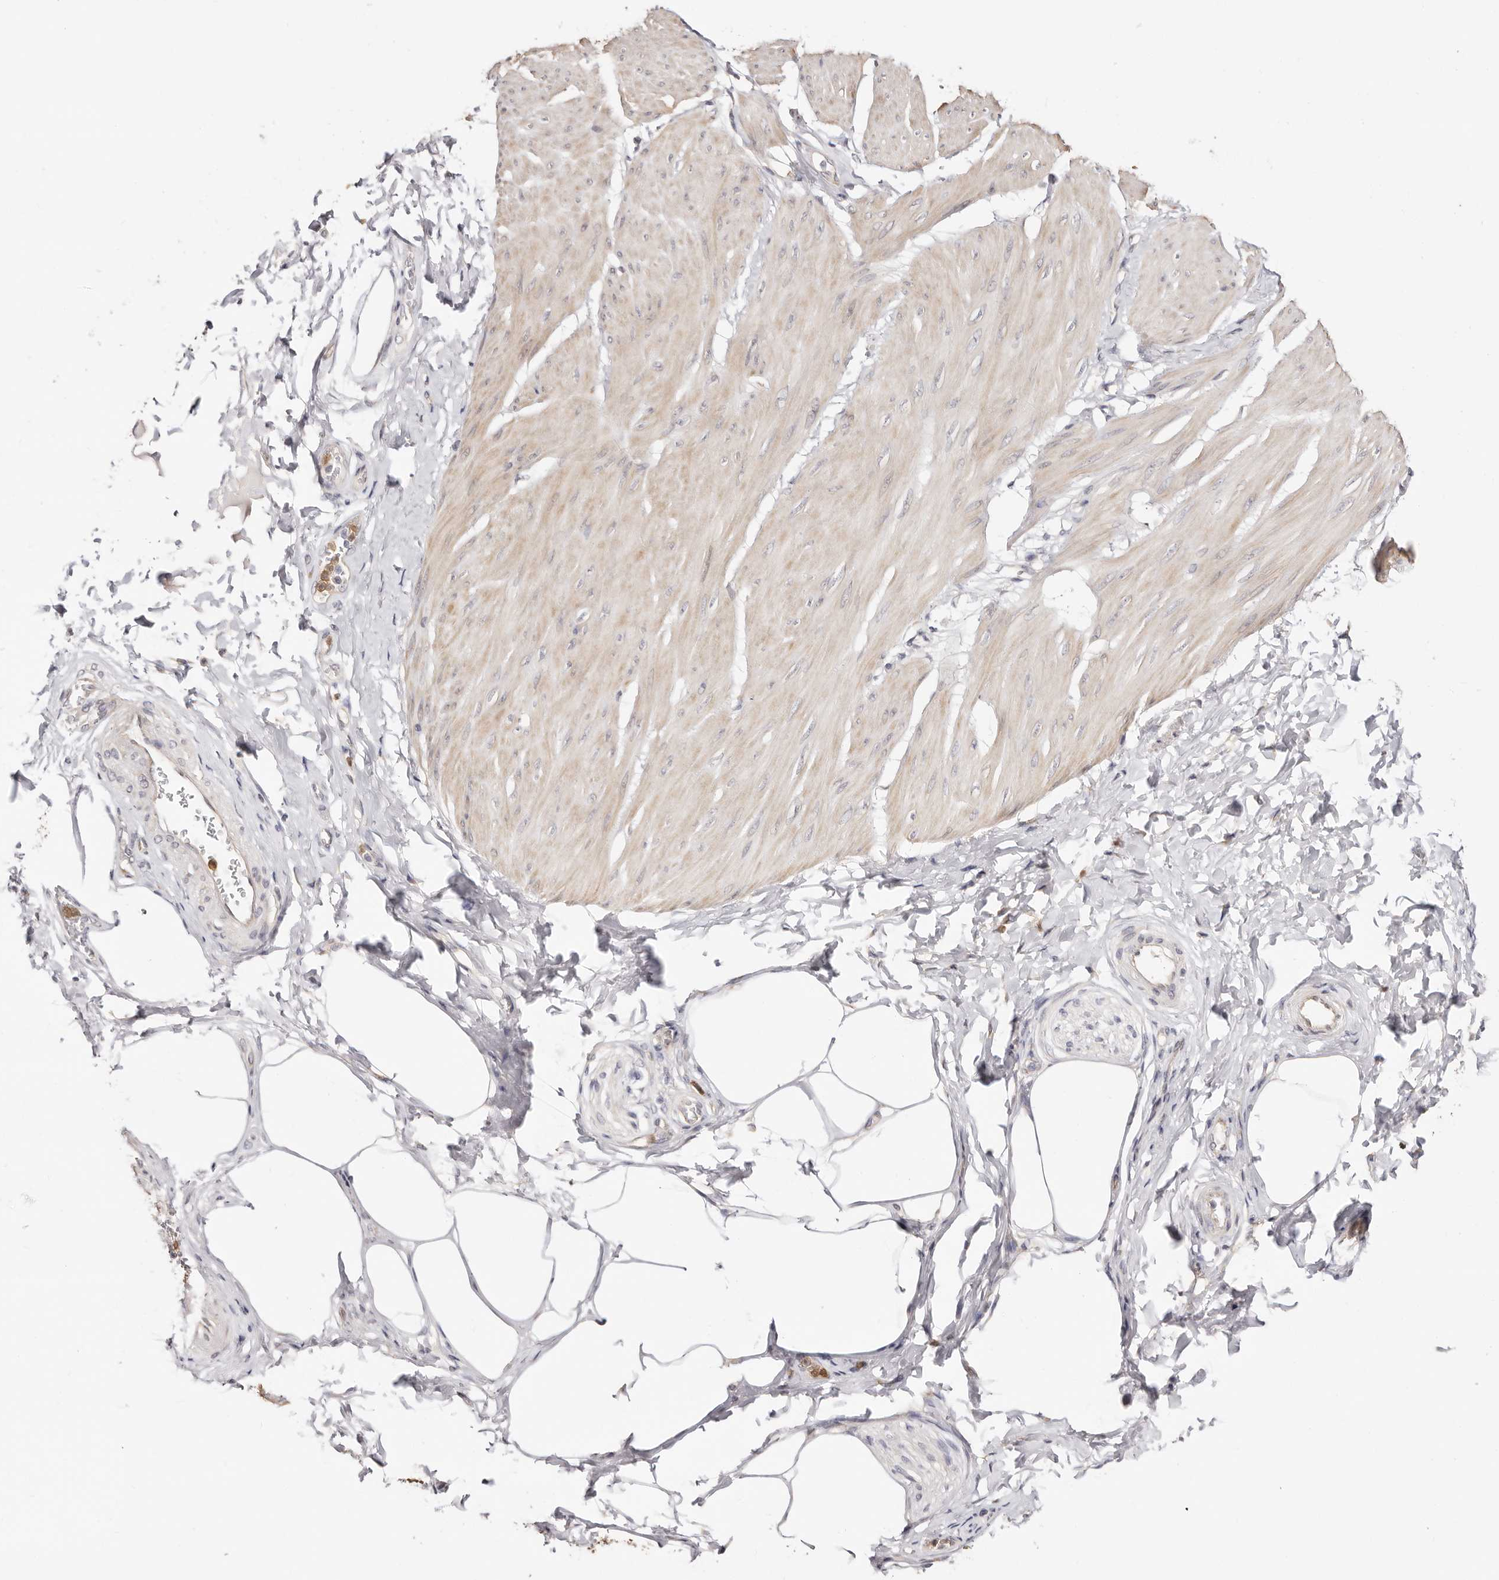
{"staining": {"intensity": "weak", "quantity": "<25%", "location": "cytoplasmic/membranous"}, "tissue": "smooth muscle", "cell_type": "Smooth muscle cells", "image_type": "normal", "snomed": [{"axis": "morphology", "description": "Urothelial carcinoma, High grade"}, {"axis": "topography", "description": "Urinary bladder"}], "caption": "Immunohistochemistry (IHC) image of benign smooth muscle stained for a protein (brown), which exhibits no staining in smooth muscle cells.", "gene": "BCL2L15", "patient": {"sex": "male", "age": 46}}